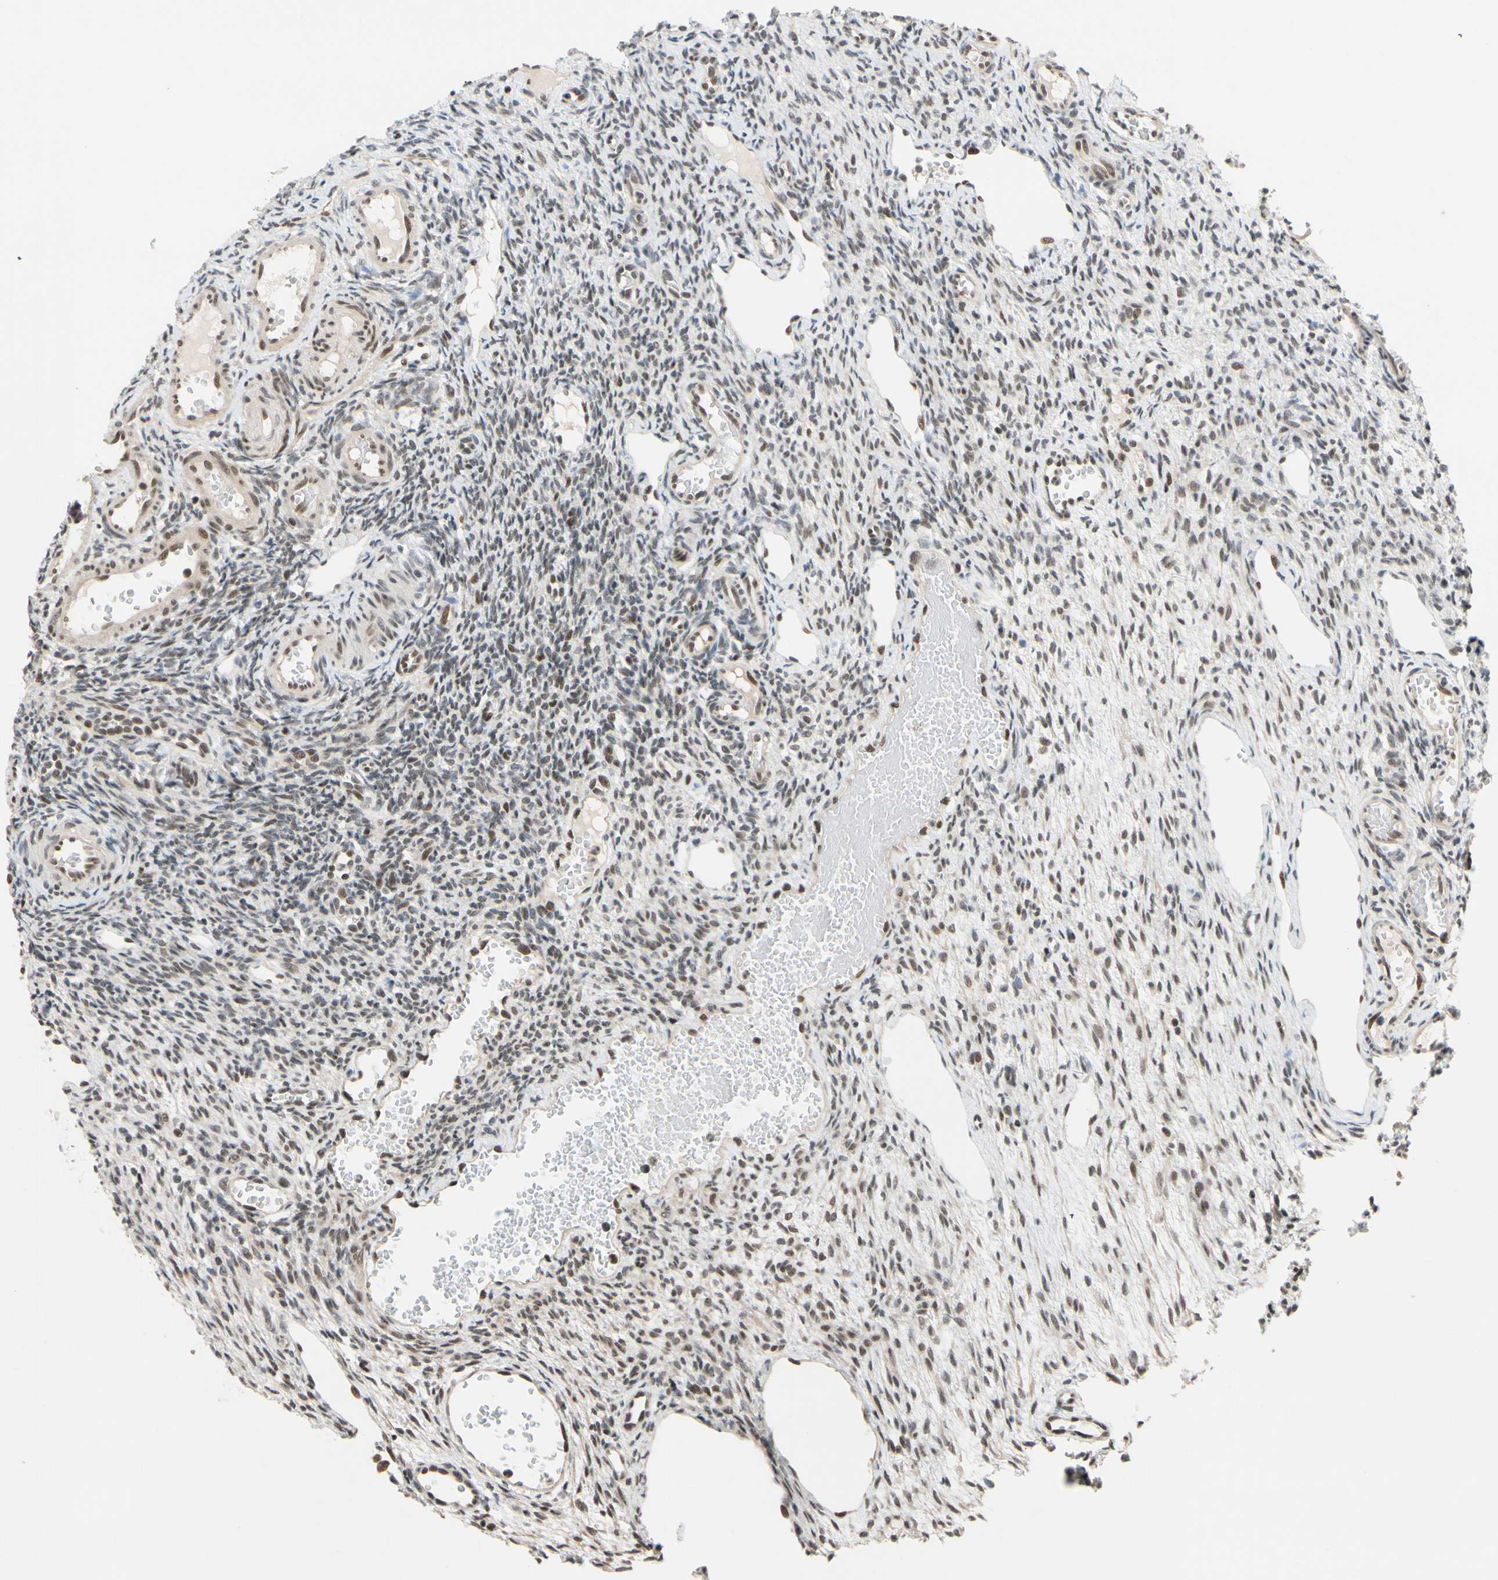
{"staining": {"intensity": "weak", "quantity": "25%-75%", "location": "nuclear"}, "tissue": "ovary", "cell_type": "Ovarian stroma cells", "image_type": "normal", "snomed": [{"axis": "morphology", "description": "Normal tissue, NOS"}, {"axis": "topography", "description": "Ovary"}], "caption": "There is low levels of weak nuclear expression in ovarian stroma cells of unremarkable ovary, as demonstrated by immunohistochemical staining (brown color).", "gene": "TAF4", "patient": {"sex": "female", "age": 33}}